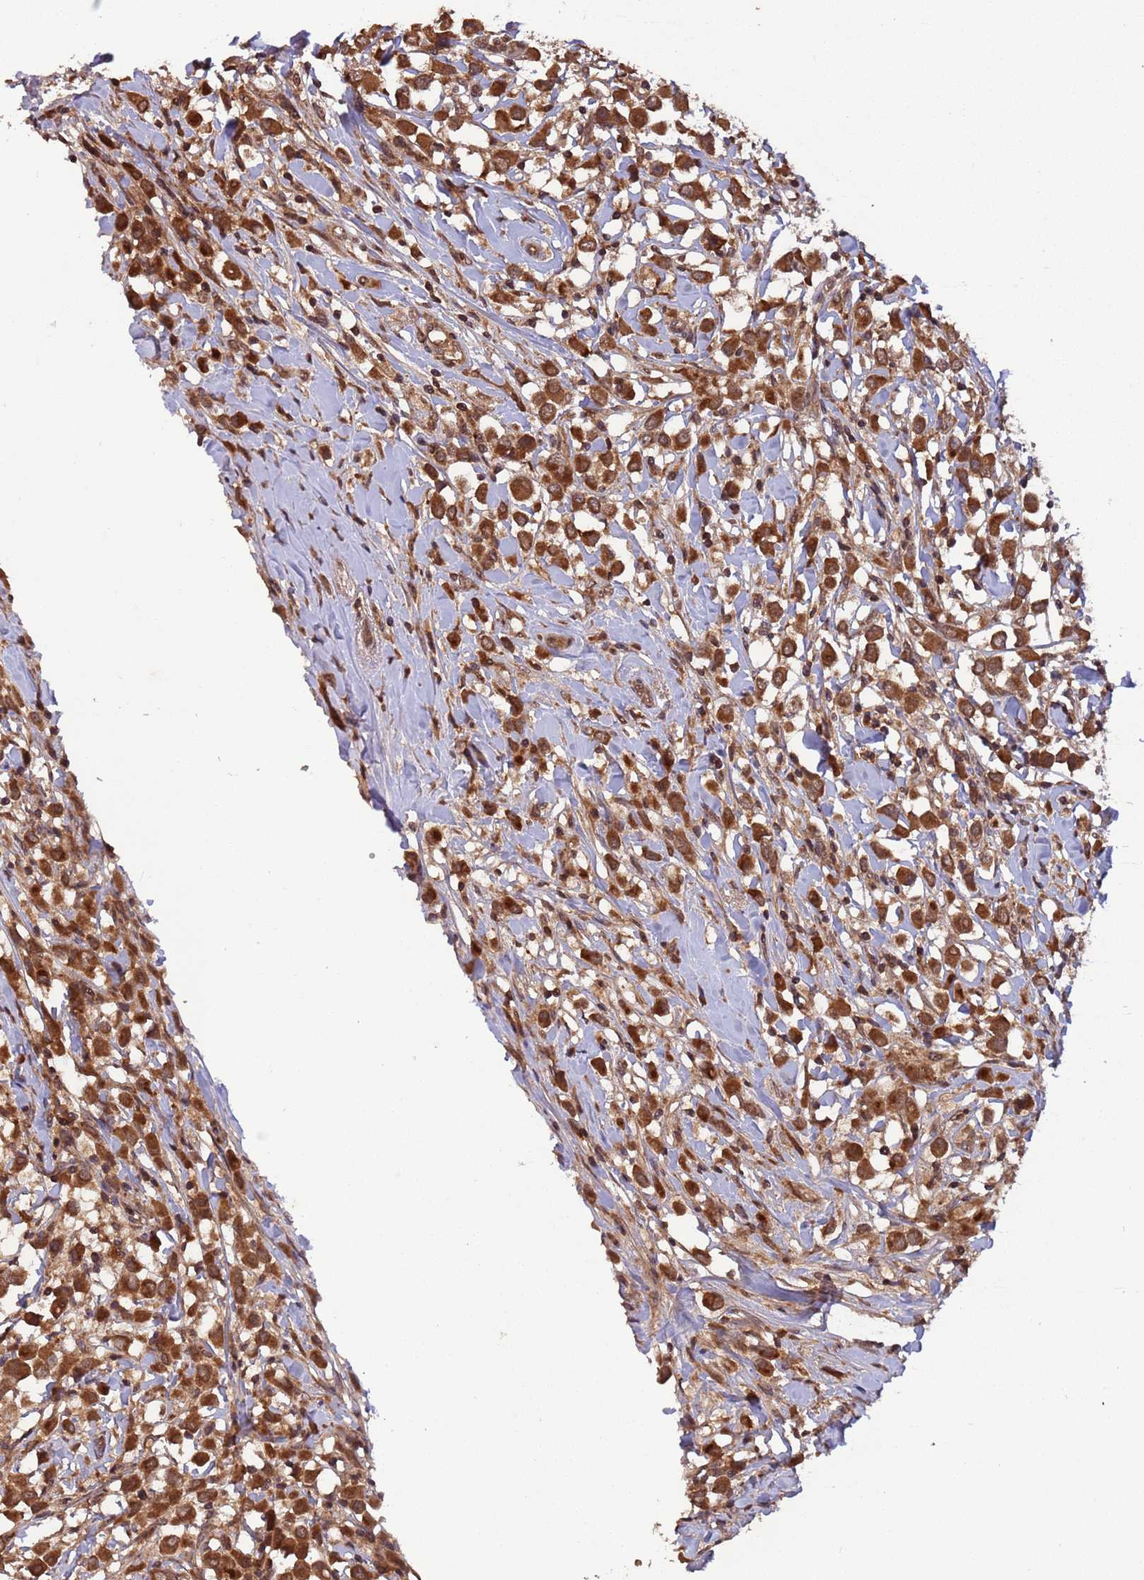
{"staining": {"intensity": "strong", "quantity": ">75%", "location": "cytoplasmic/membranous"}, "tissue": "breast cancer", "cell_type": "Tumor cells", "image_type": "cancer", "snomed": [{"axis": "morphology", "description": "Duct carcinoma"}, {"axis": "topography", "description": "Breast"}], "caption": "The photomicrograph exhibits immunohistochemical staining of breast intraductal carcinoma. There is strong cytoplasmic/membranous expression is present in about >75% of tumor cells.", "gene": "ERI1", "patient": {"sex": "female", "age": 61}}